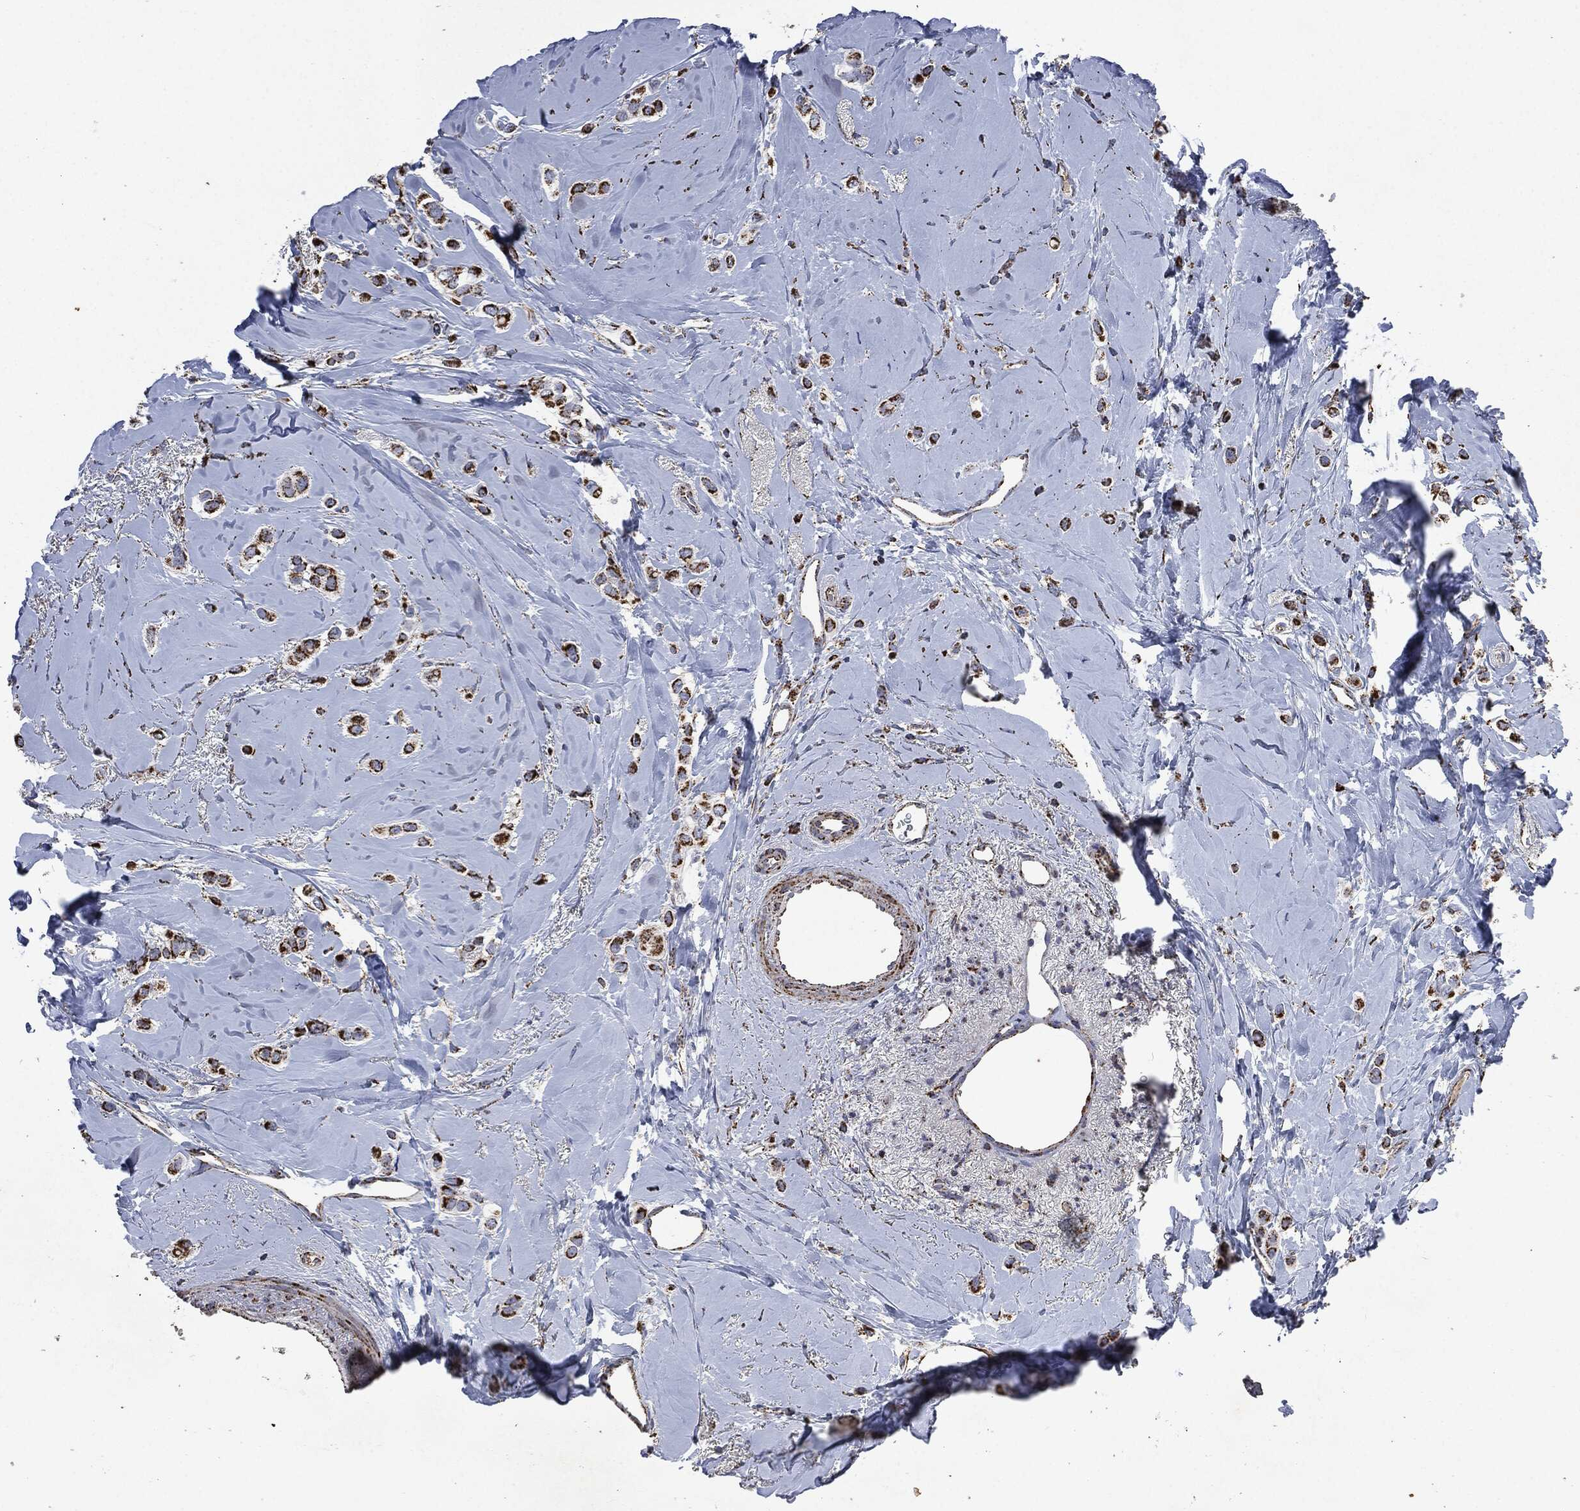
{"staining": {"intensity": "strong", "quantity": ">75%", "location": "cytoplasmic/membranous"}, "tissue": "breast cancer", "cell_type": "Tumor cells", "image_type": "cancer", "snomed": [{"axis": "morphology", "description": "Lobular carcinoma"}, {"axis": "topography", "description": "Breast"}], "caption": "This photomicrograph displays immunohistochemistry (IHC) staining of human lobular carcinoma (breast), with high strong cytoplasmic/membranous expression in approximately >75% of tumor cells.", "gene": "RYK", "patient": {"sex": "female", "age": 66}}